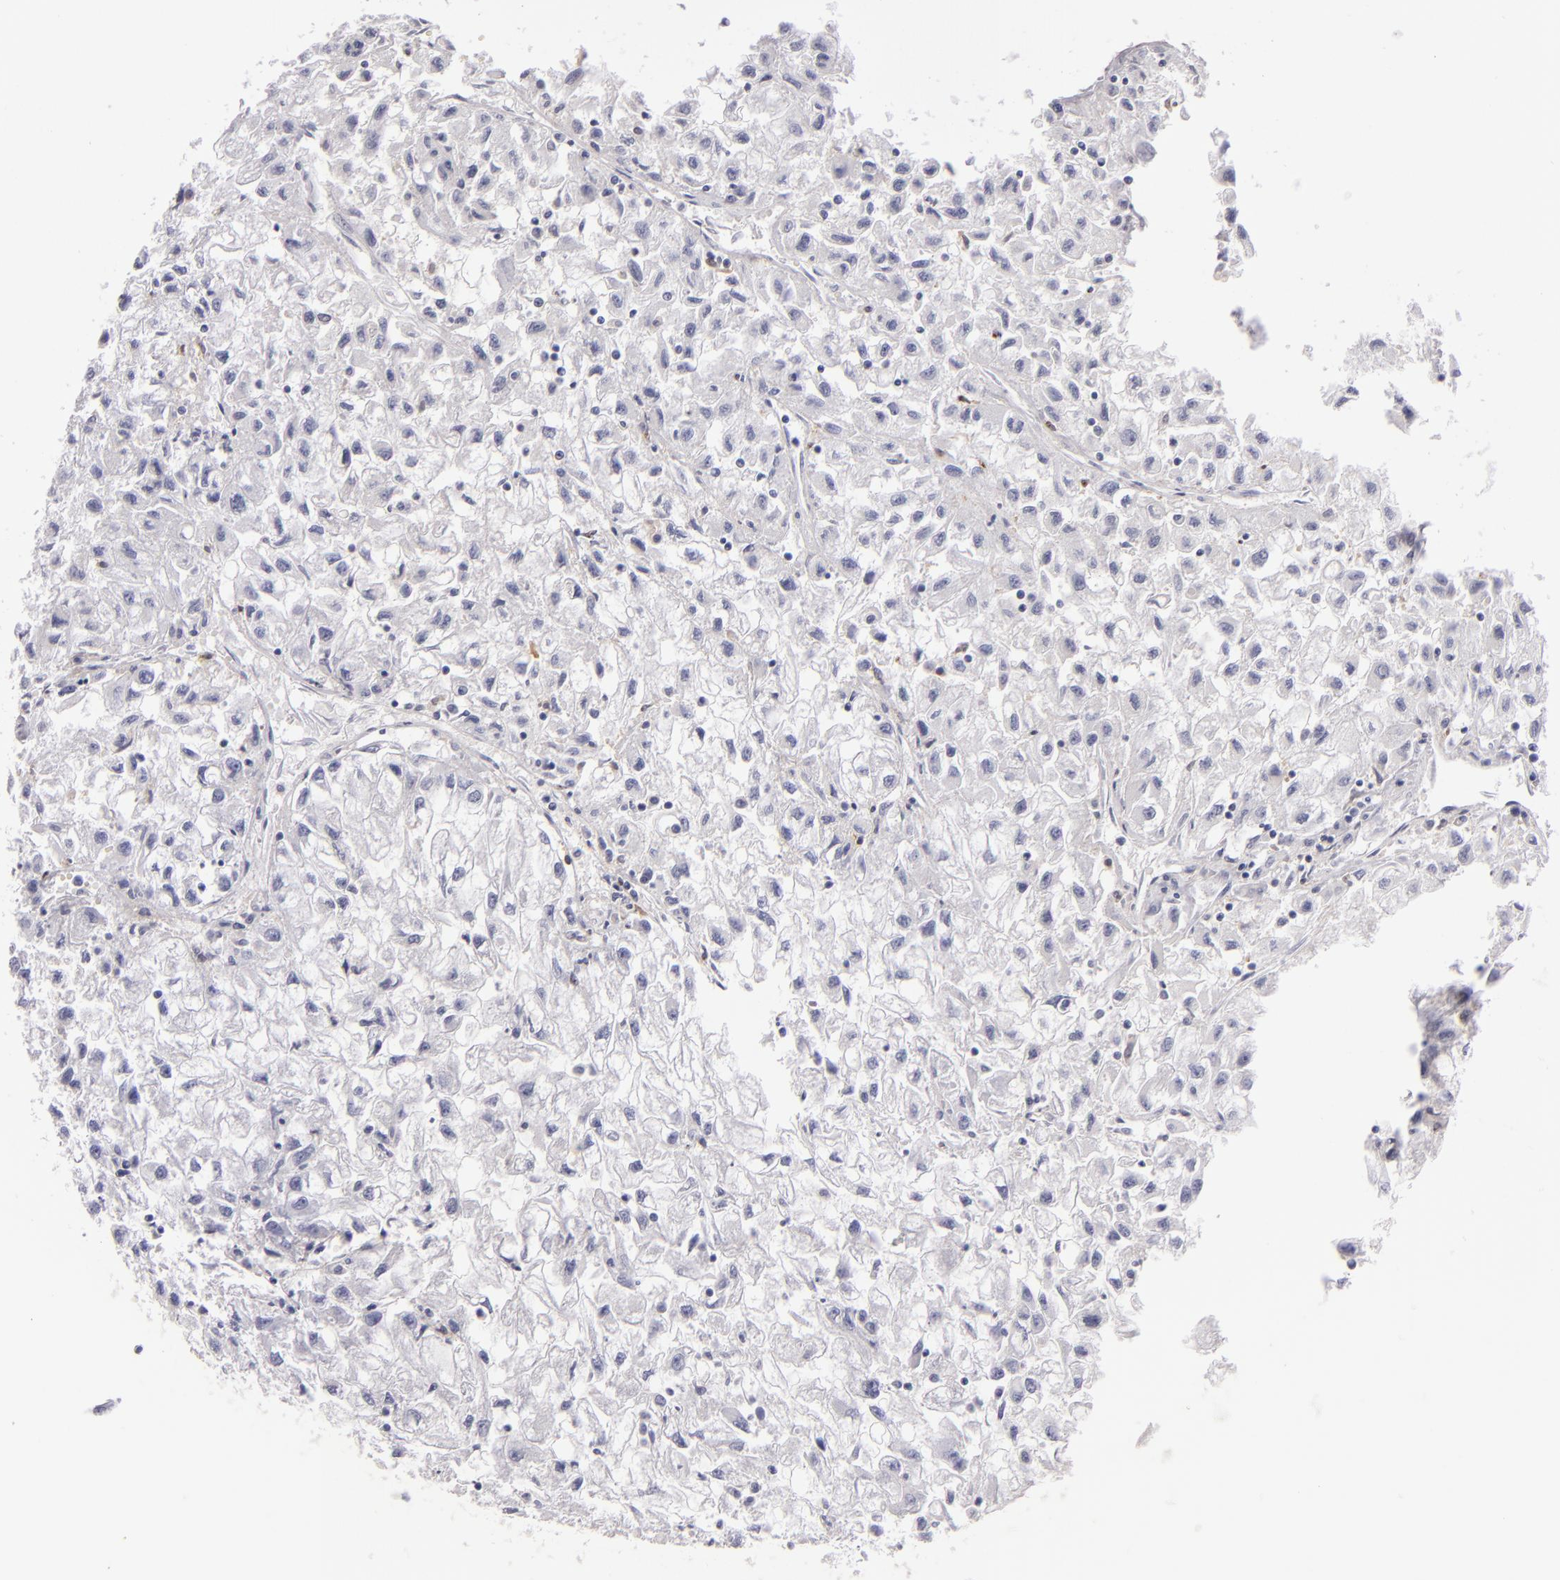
{"staining": {"intensity": "negative", "quantity": "none", "location": "none"}, "tissue": "renal cancer", "cell_type": "Tumor cells", "image_type": "cancer", "snomed": [{"axis": "morphology", "description": "Adenocarcinoma, NOS"}, {"axis": "topography", "description": "Kidney"}], "caption": "IHC of human renal cancer demonstrates no expression in tumor cells.", "gene": "F13A1", "patient": {"sex": "male", "age": 59}}